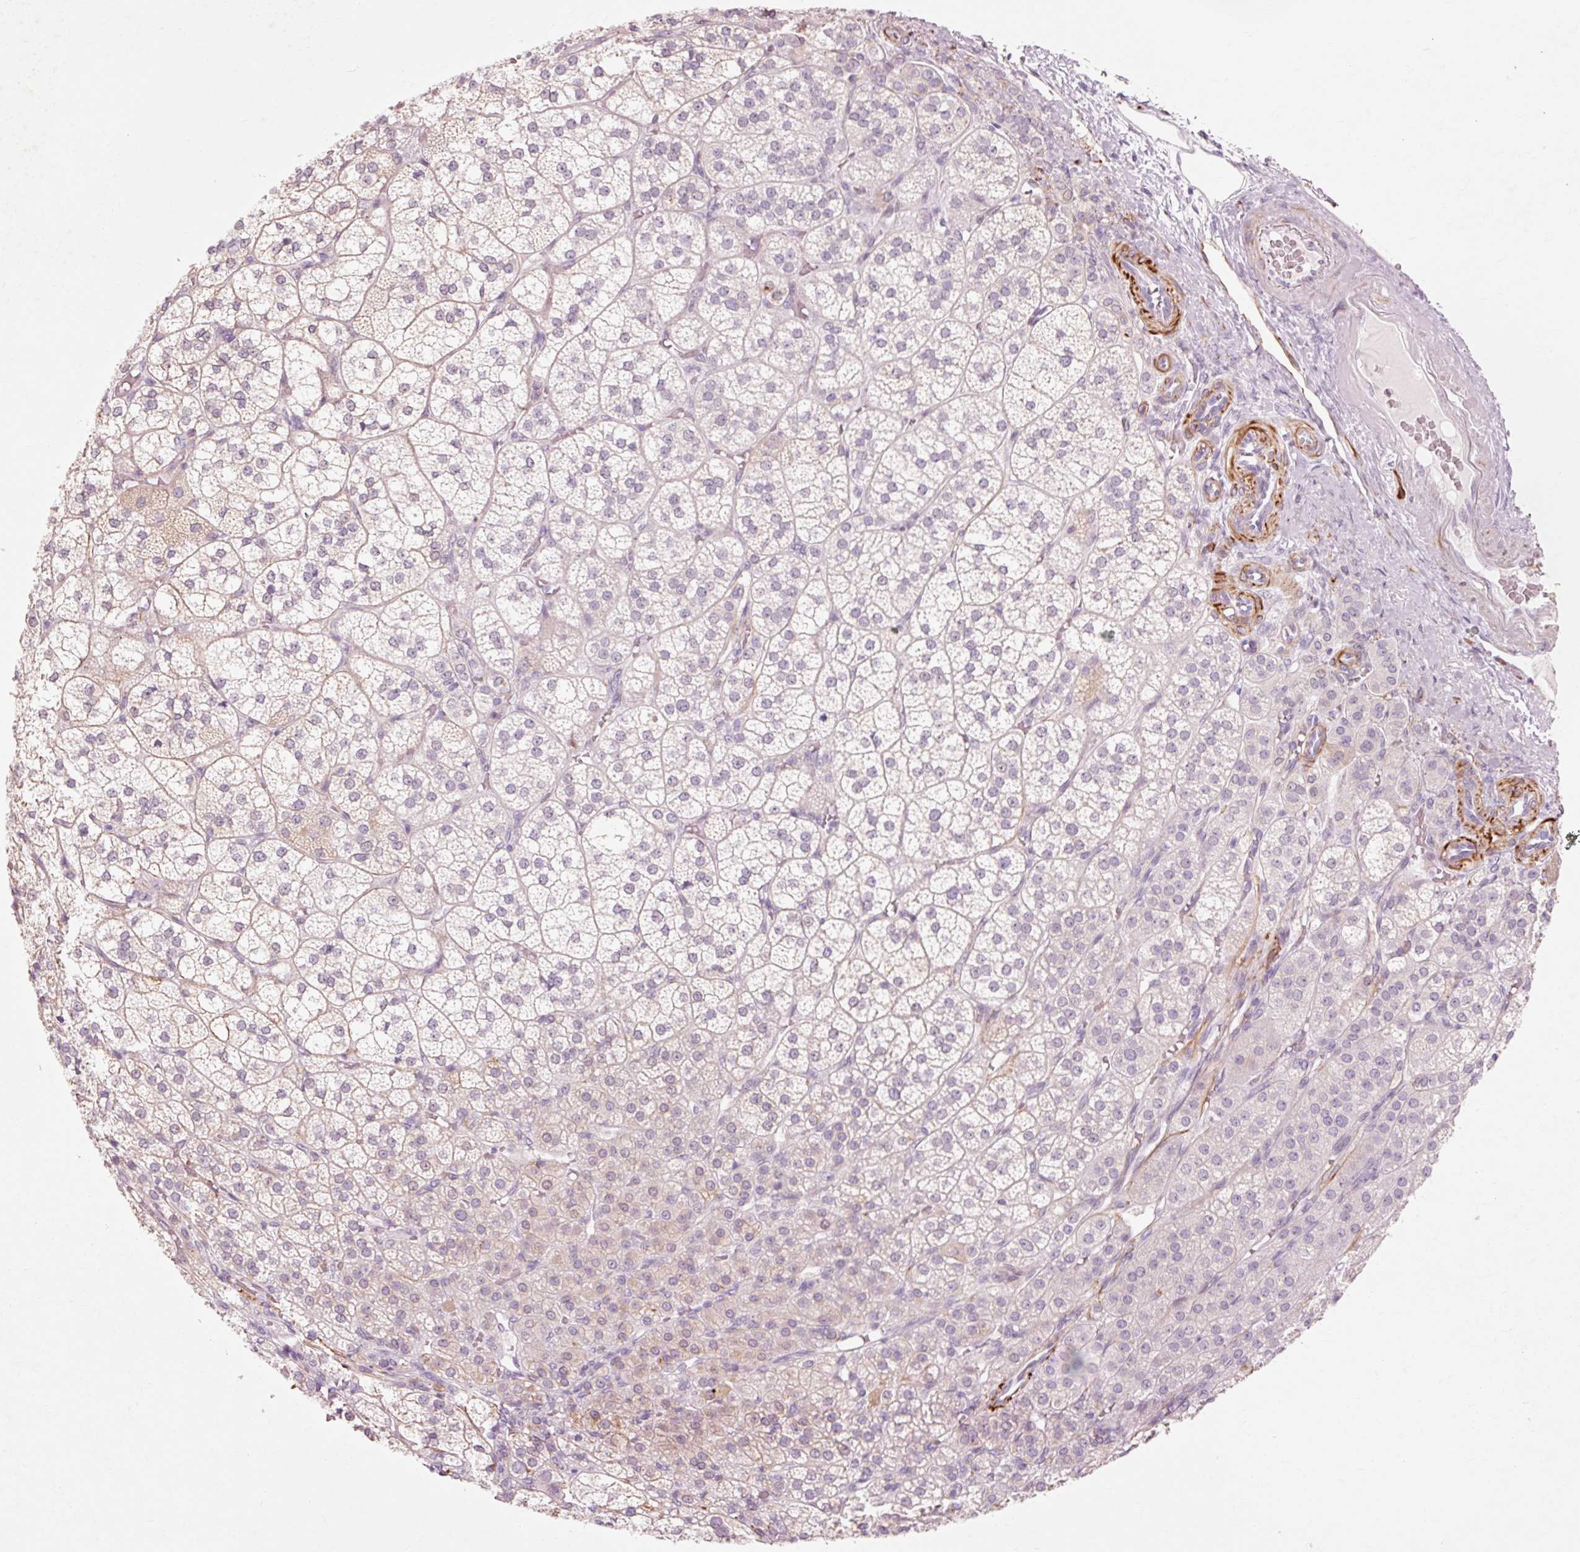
{"staining": {"intensity": "negative", "quantity": "none", "location": "none"}, "tissue": "adrenal gland", "cell_type": "Glandular cells", "image_type": "normal", "snomed": [{"axis": "morphology", "description": "Normal tissue, NOS"}, {"axis": "topography", "description": "Adrenal gland"}], "caption": "A micrograph of human adrenal gland is negative for staining in glandular cells.", "gene": "TRIM73", "patient": {"sex": "female", "age": 60}}